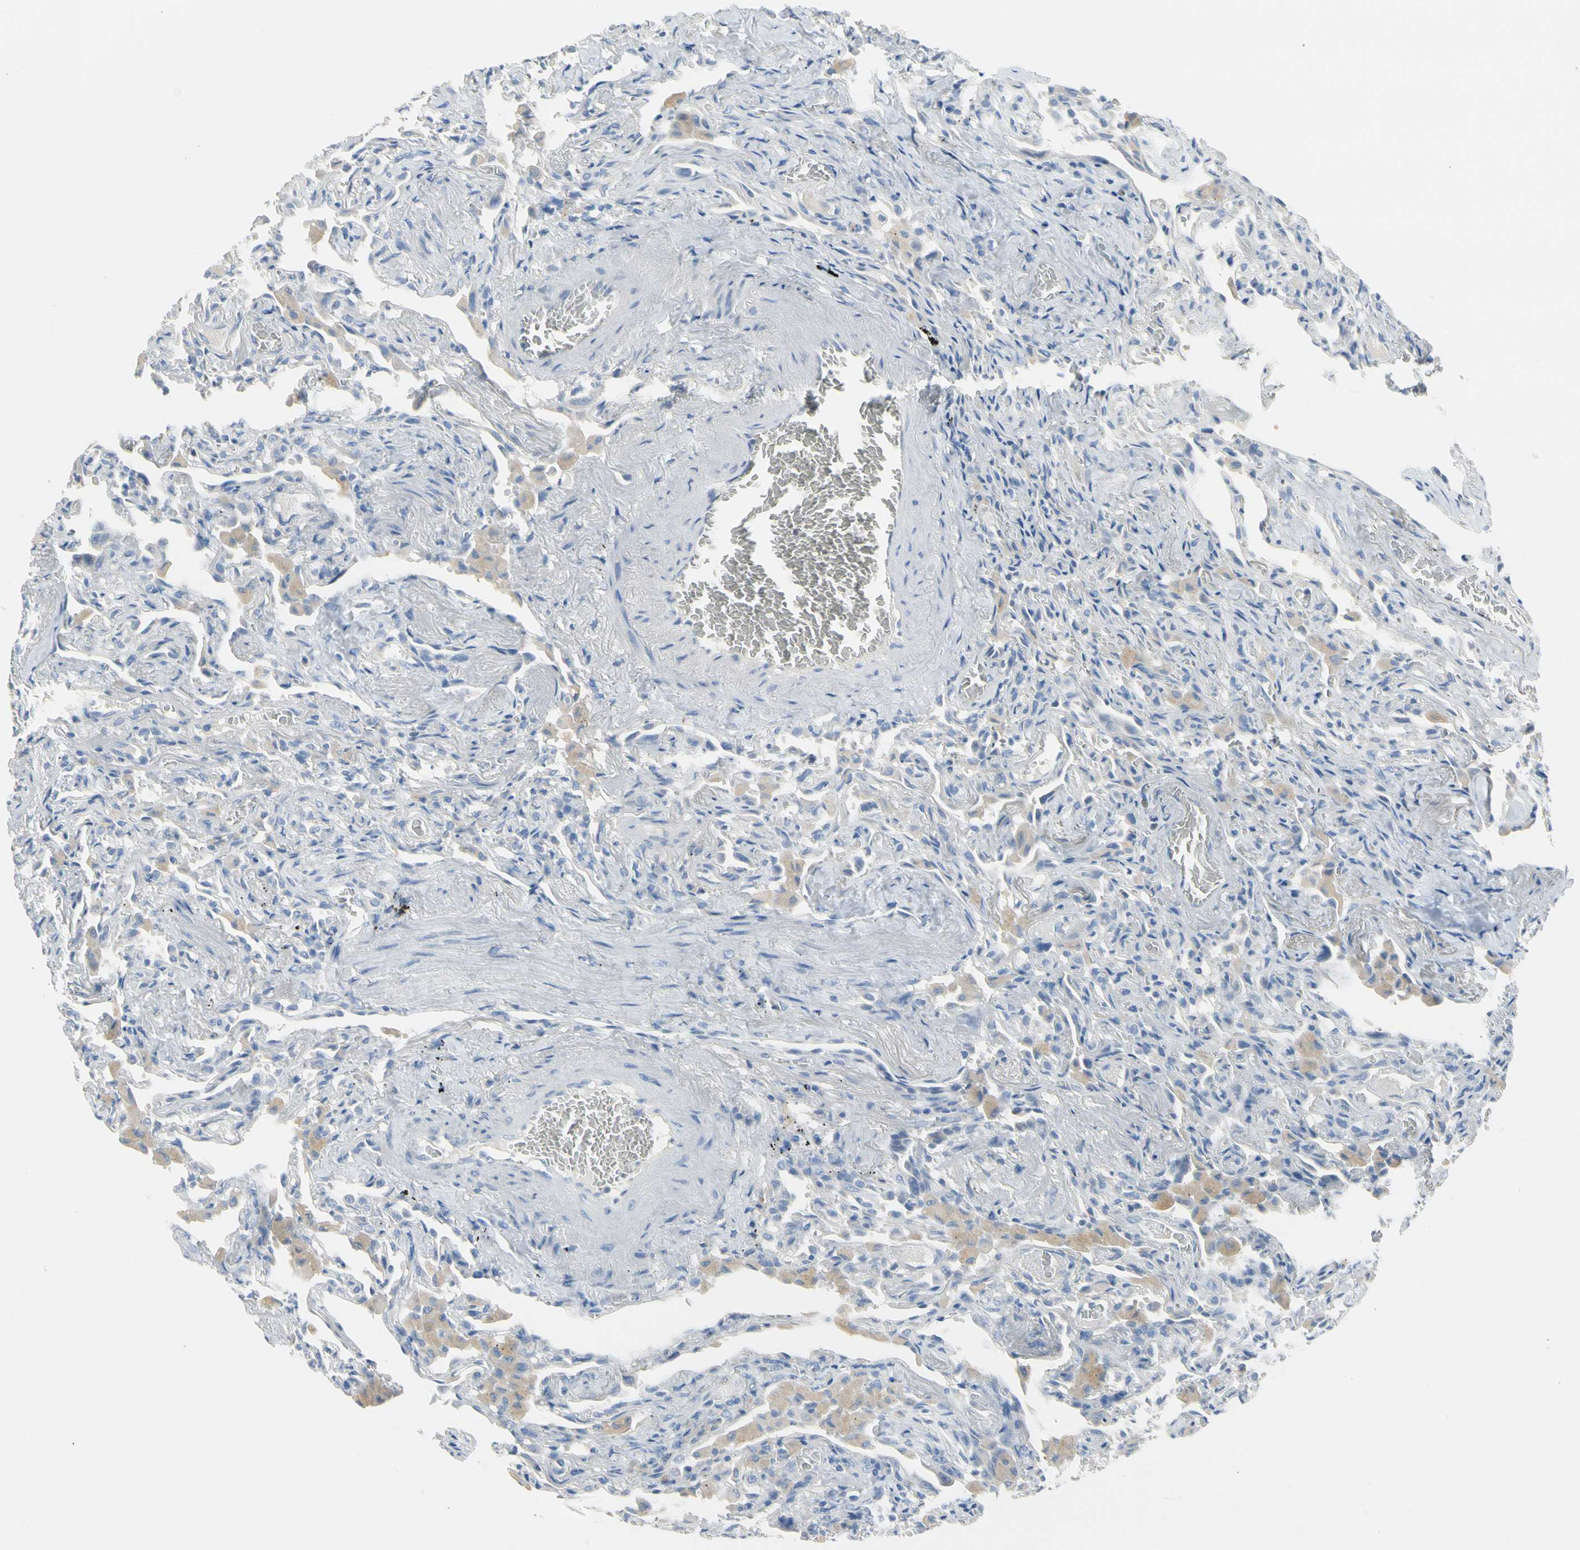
{"staining": {"intensity": "negative", "quantity": "none", "location": "none"}, "tissue": "lung", "cell_type": "Alveolar cells", "image_type": "normal", "snomed": [{"axis": "morphology", "description": "Normal tissue, NOS"}, {"axis": "topography", "description": "Lung"}], "caption": "Histopathology image shows no significant protein expression in alveolar cells of benign lung. Nuclei are stained in blue.", "gene": "MARK1", "patient": {"sex": "male", "age": 73}}